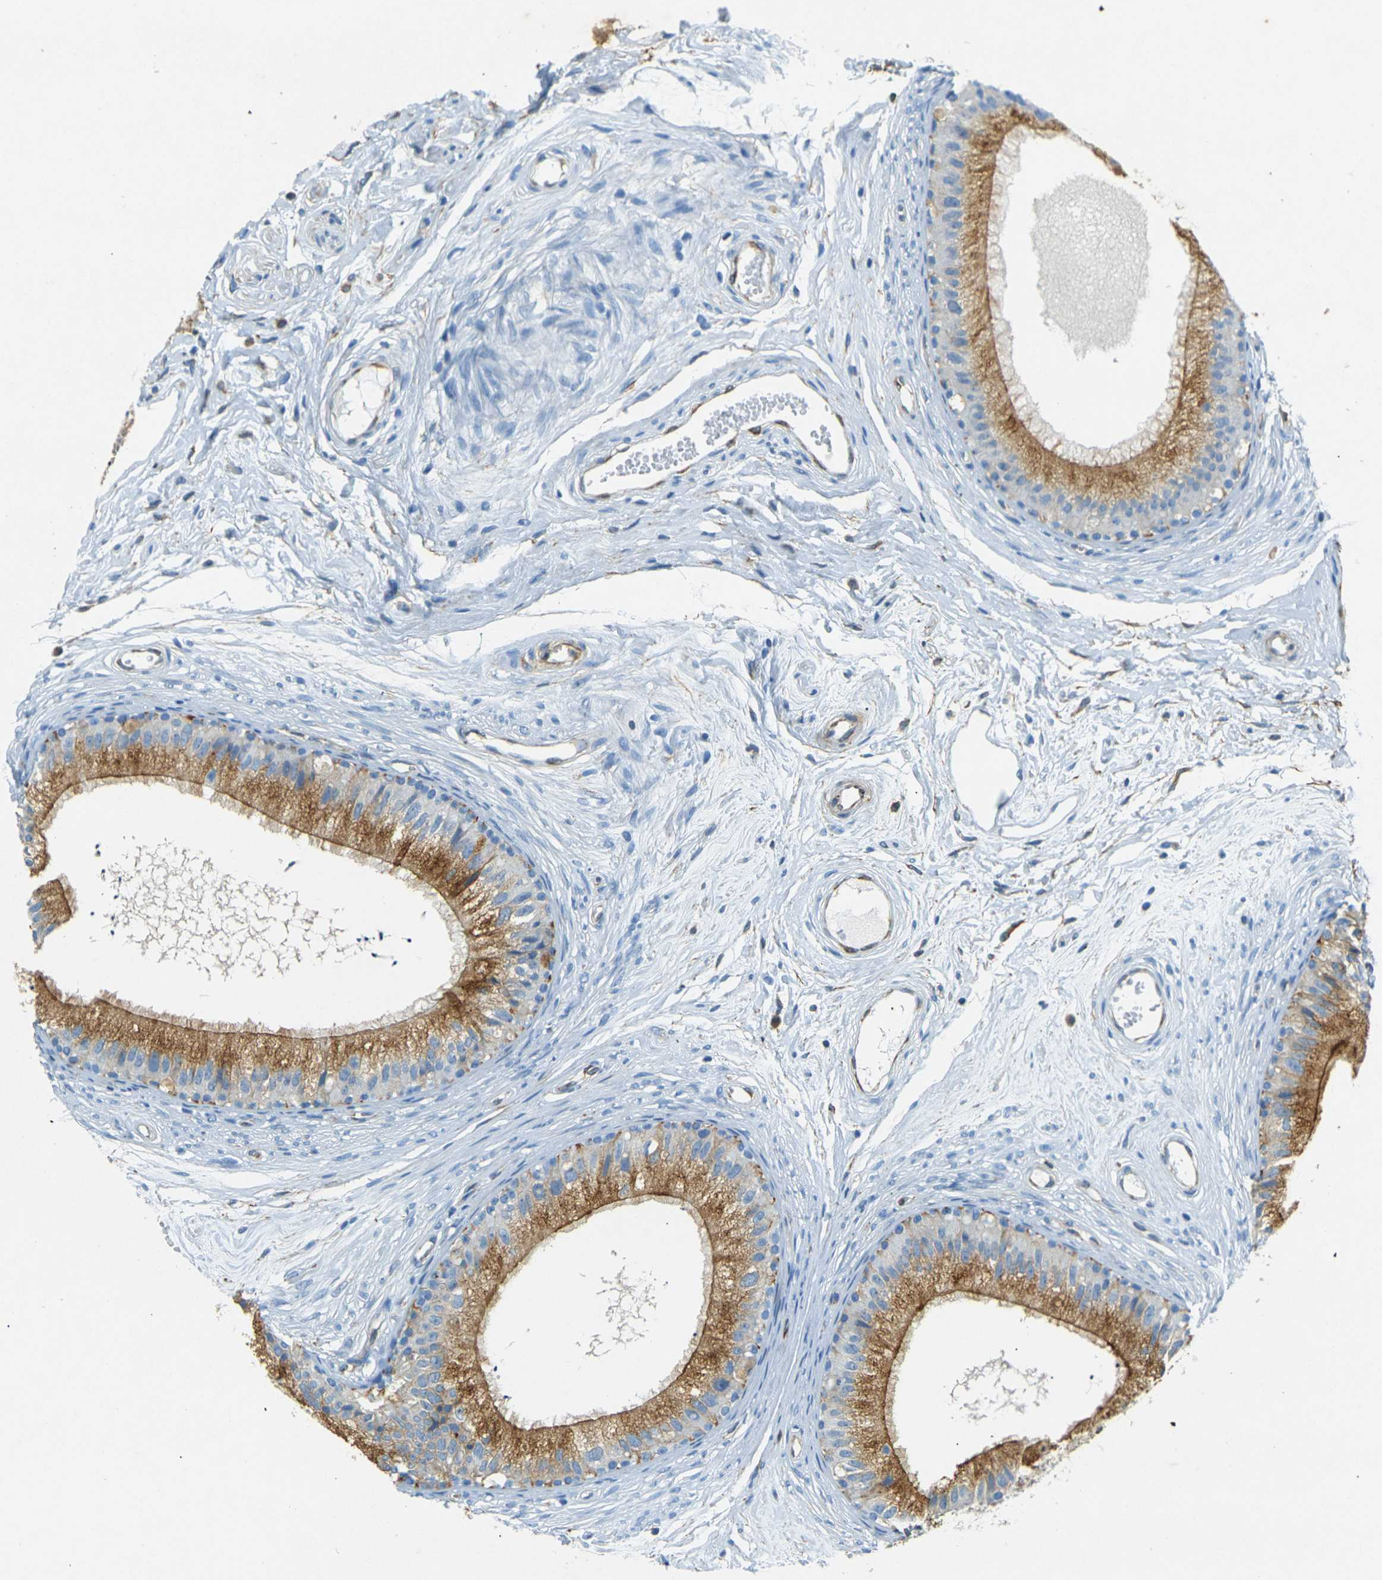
{"staining": {"intensity": "moderate", "quantity": ">75%", "location": "cytoplasmic/membranous"}, "tissue": "epididymis", "cell_type": "Glandular cells", "image_type": "normal", "snomed": [{"axis": "morphology", "description": "Normal tissue, NOS"}, {"axis": "topography", "description": "Epididymis"}], "caption": "Approximately >75% of glandular cells in normal epididymis reveal moderate cytoplasmic/membranous protein expression as visualized by brown immunohistochemical staining.", "gene": "SORT1", "patient": {"sex": "male", "age": 56}}